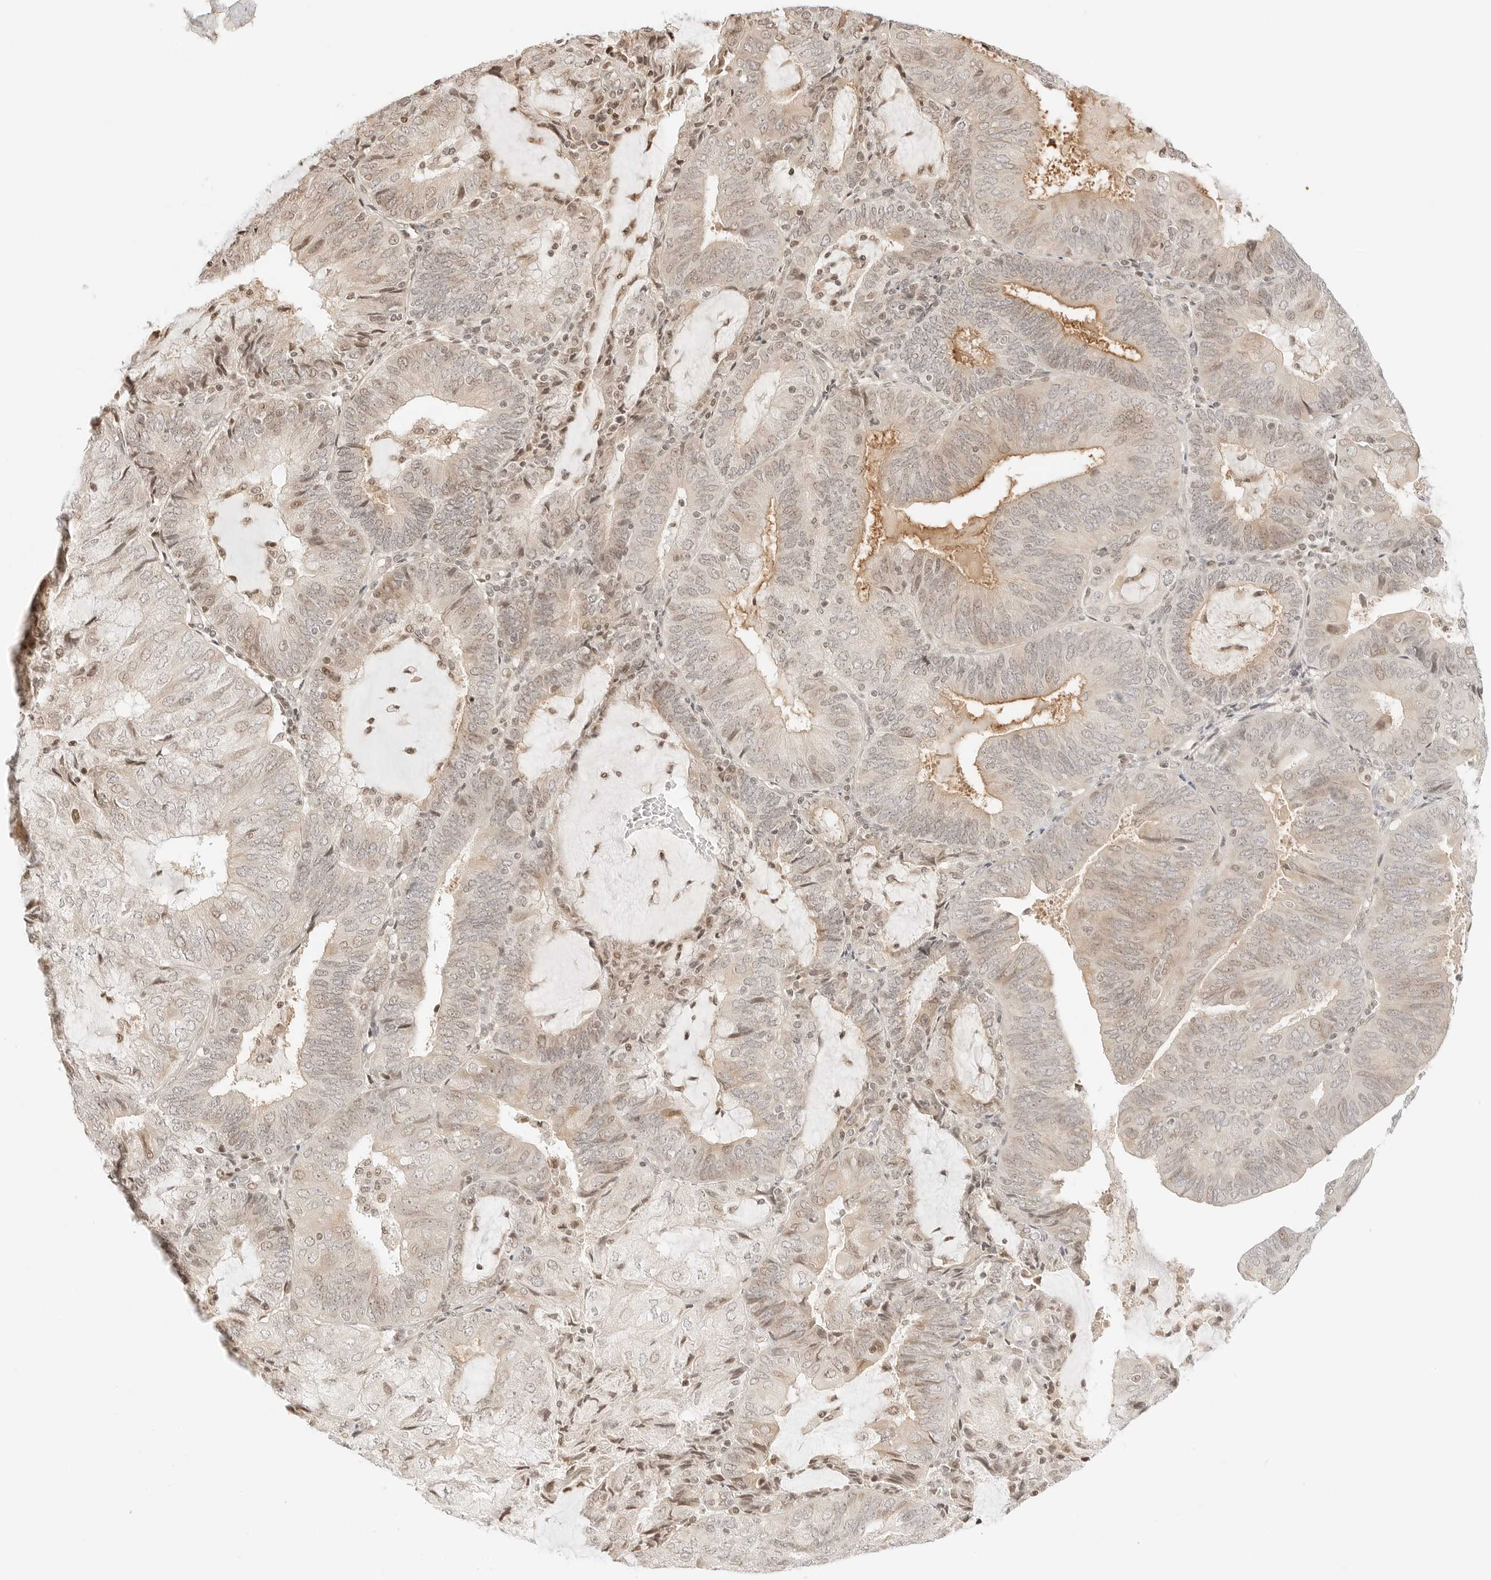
{"staining": {"intensity": "moderate", "quantity": "25%-75%", "location": "cytoplasmic/membranous"}, "tissue": "endometrial cancer", "cell_type": "Tumor cells", "image_type": "cancer", "snomed": [{"axis": "morphology", "description": "Adenocarcinoma, NOS"}, {"axis": "topography", "description": "Endometrium"}], "caption": "Immunohistochemistry micrograph of endometrial cancer (adenocarcinoma) stained for a protein (brown), which demonstrates medium levels of moderate cytoplasmic/membranous staining in about 25%-75% of tumor cells.", "gene": "RPS6KL1", "patient": {"sex": "female", "age": 81}}